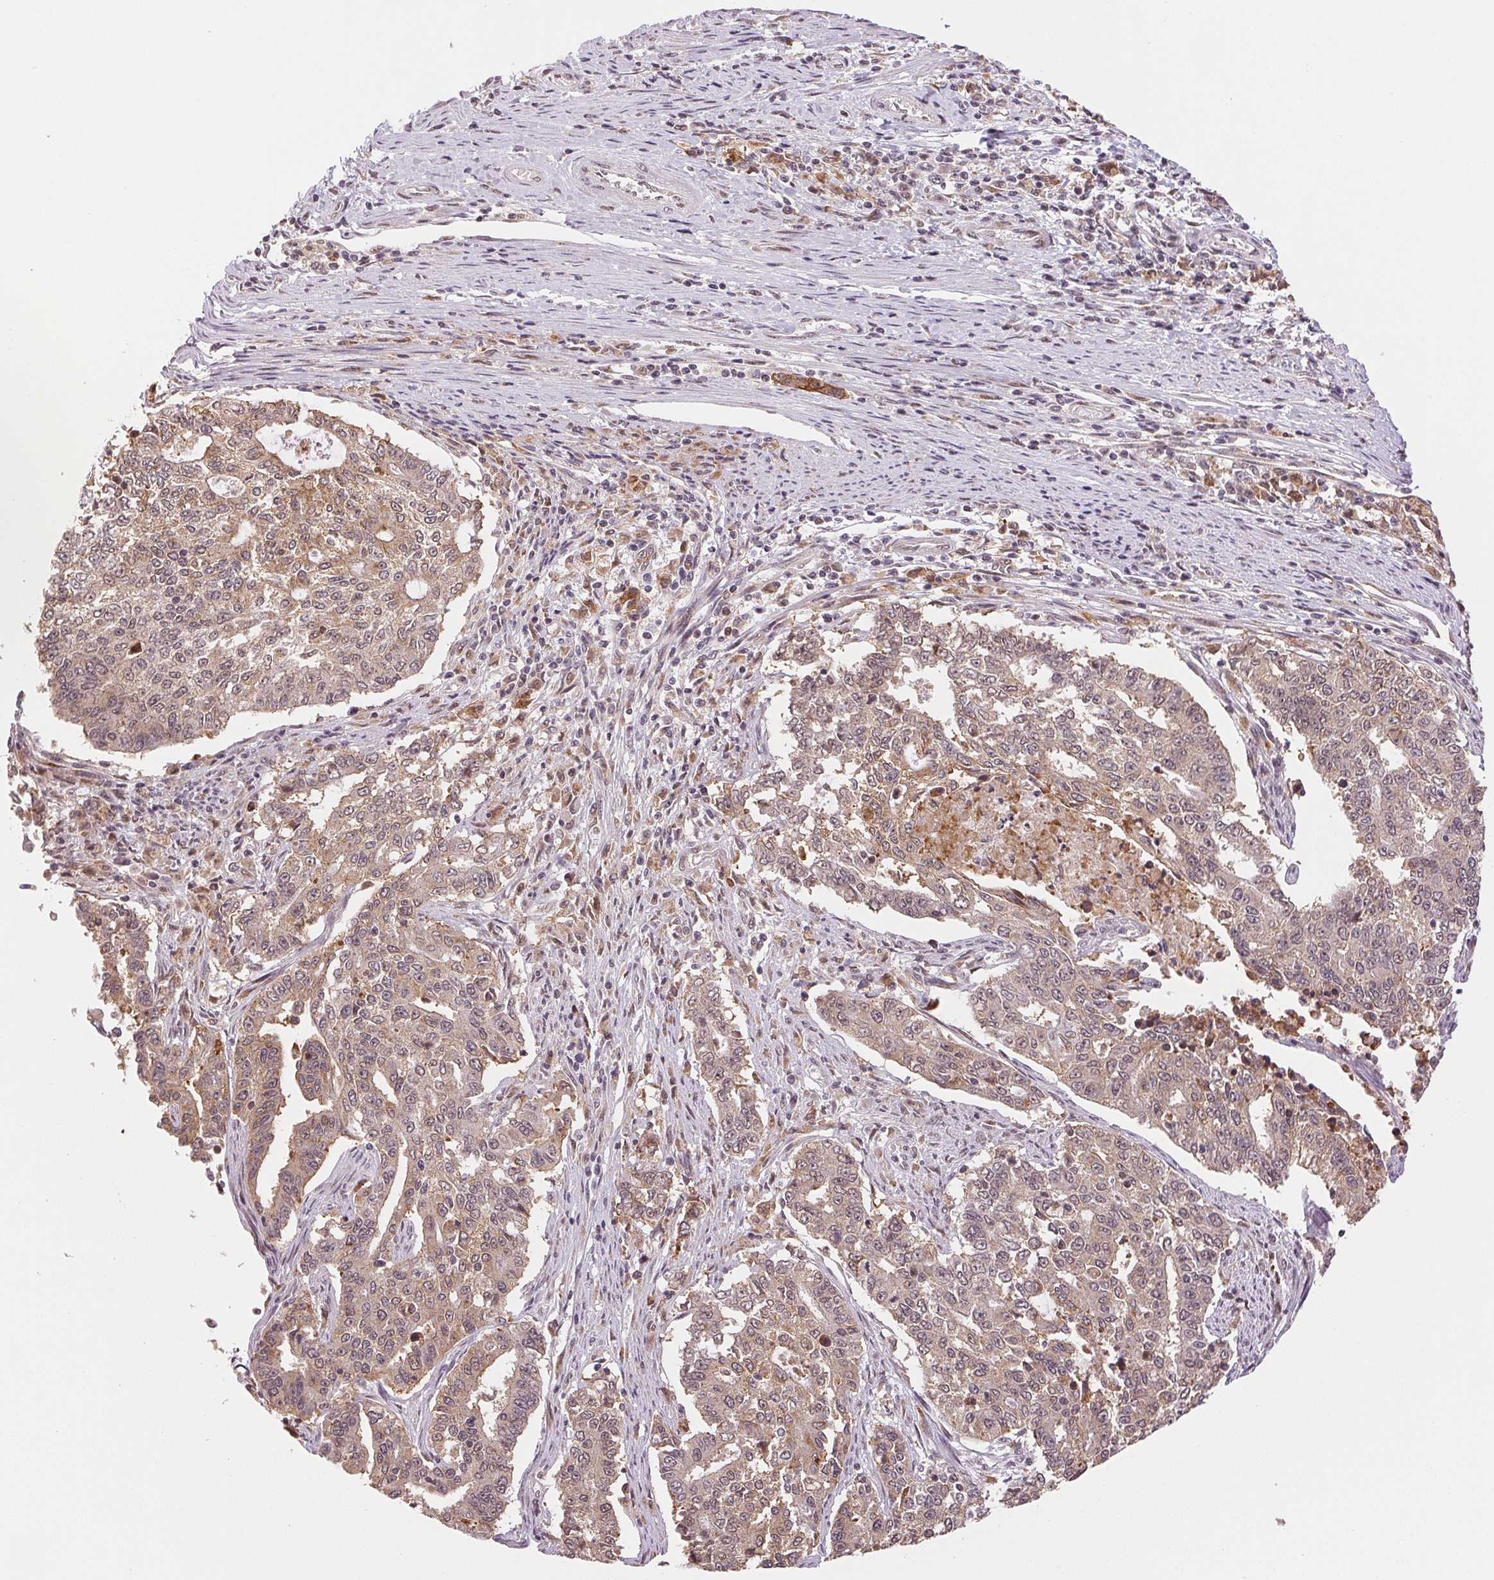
{"staining": {"intensity": "weak", "quantity": ">75%", "location": "cytoplasmic/membranous,nuclear"}, "tissue": "endometrial cancer", "cell_type": "Tumor cells", "image_type": "cancer", "snomed": [{"axis": "morphology", "description": "Adenocarcinoma, NOS"}, {"axis": "topography", "description": "Uterus"}], "caption": "This is a photomicrograph of immunohistochemistry staining of endometrial cancer, which shows weak positivity in the cytoplasmic/membranous and nuclear of tumor cells.", "gene": "GRHL3", "patient": {"sex": "female", "age": 59}}